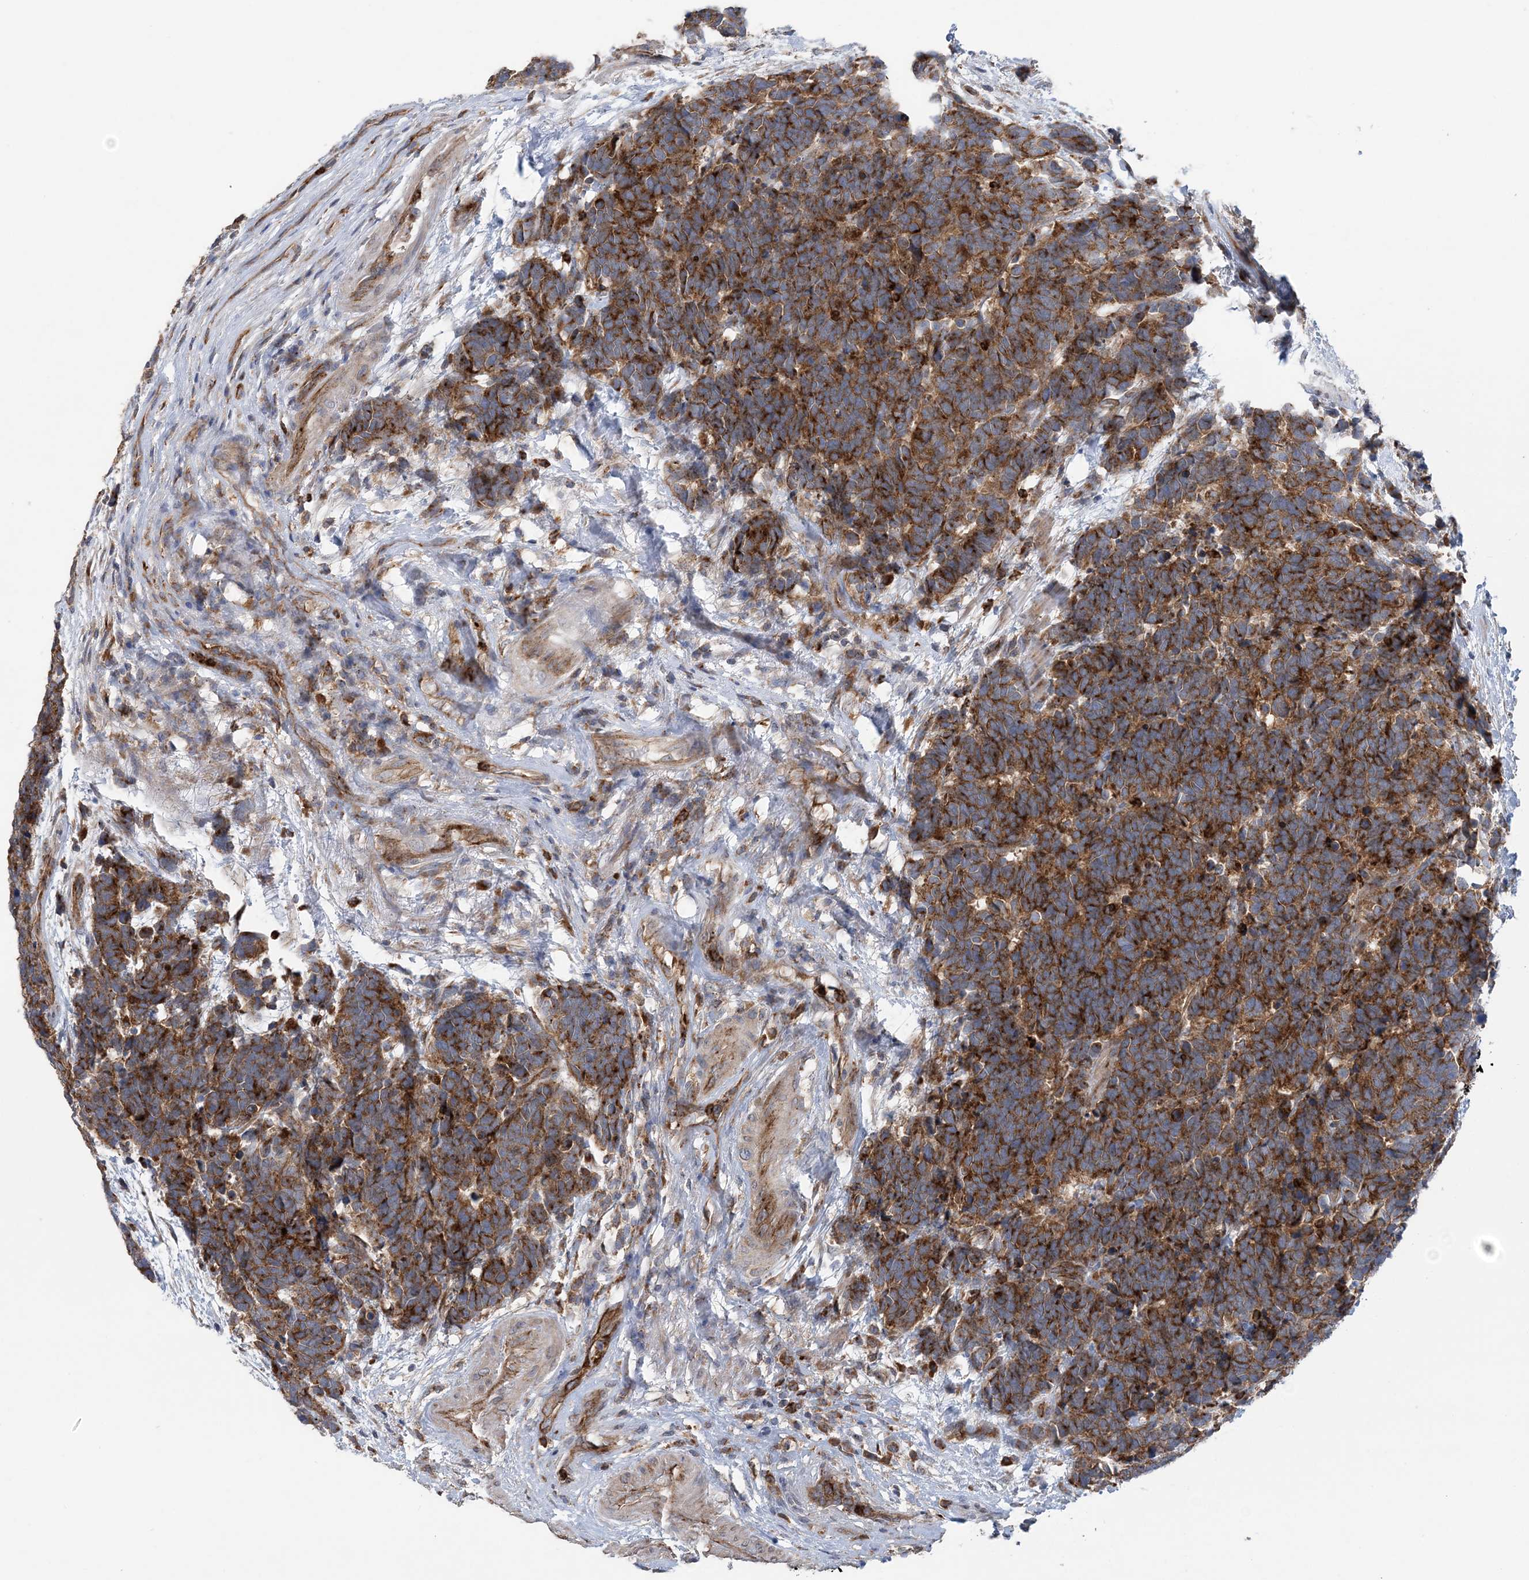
{"staining": {"intensity": "strong", "quantity": ">75%", "location": "cytoplasmic/membranous"}, "tissue": "carcinoid", "cell_type": "Tumor cells", "image_type": "cancer", "snomed": [{"axis": "morphology", "description": "Carcinoma, NOS"}, {"axis": "morphology", "description": "Carcinoid, malignant, NOS"}, {"axis": "topography", "description": "Urinary bladder"}], "caption": "Immunohistochemical staining of carcinoid demonstrates high levels of strong cytoplasmic/membranous protein staining in approximately >75% of tumor cells. The staining was performed using DAB (3,3'-diaminobenzidine), with brown indicating positive protein expression. Nuclei are stained blue with hematoxylin.", "gene": "PTTG1IP", "patient": {"sex": "male", "age": 57}}